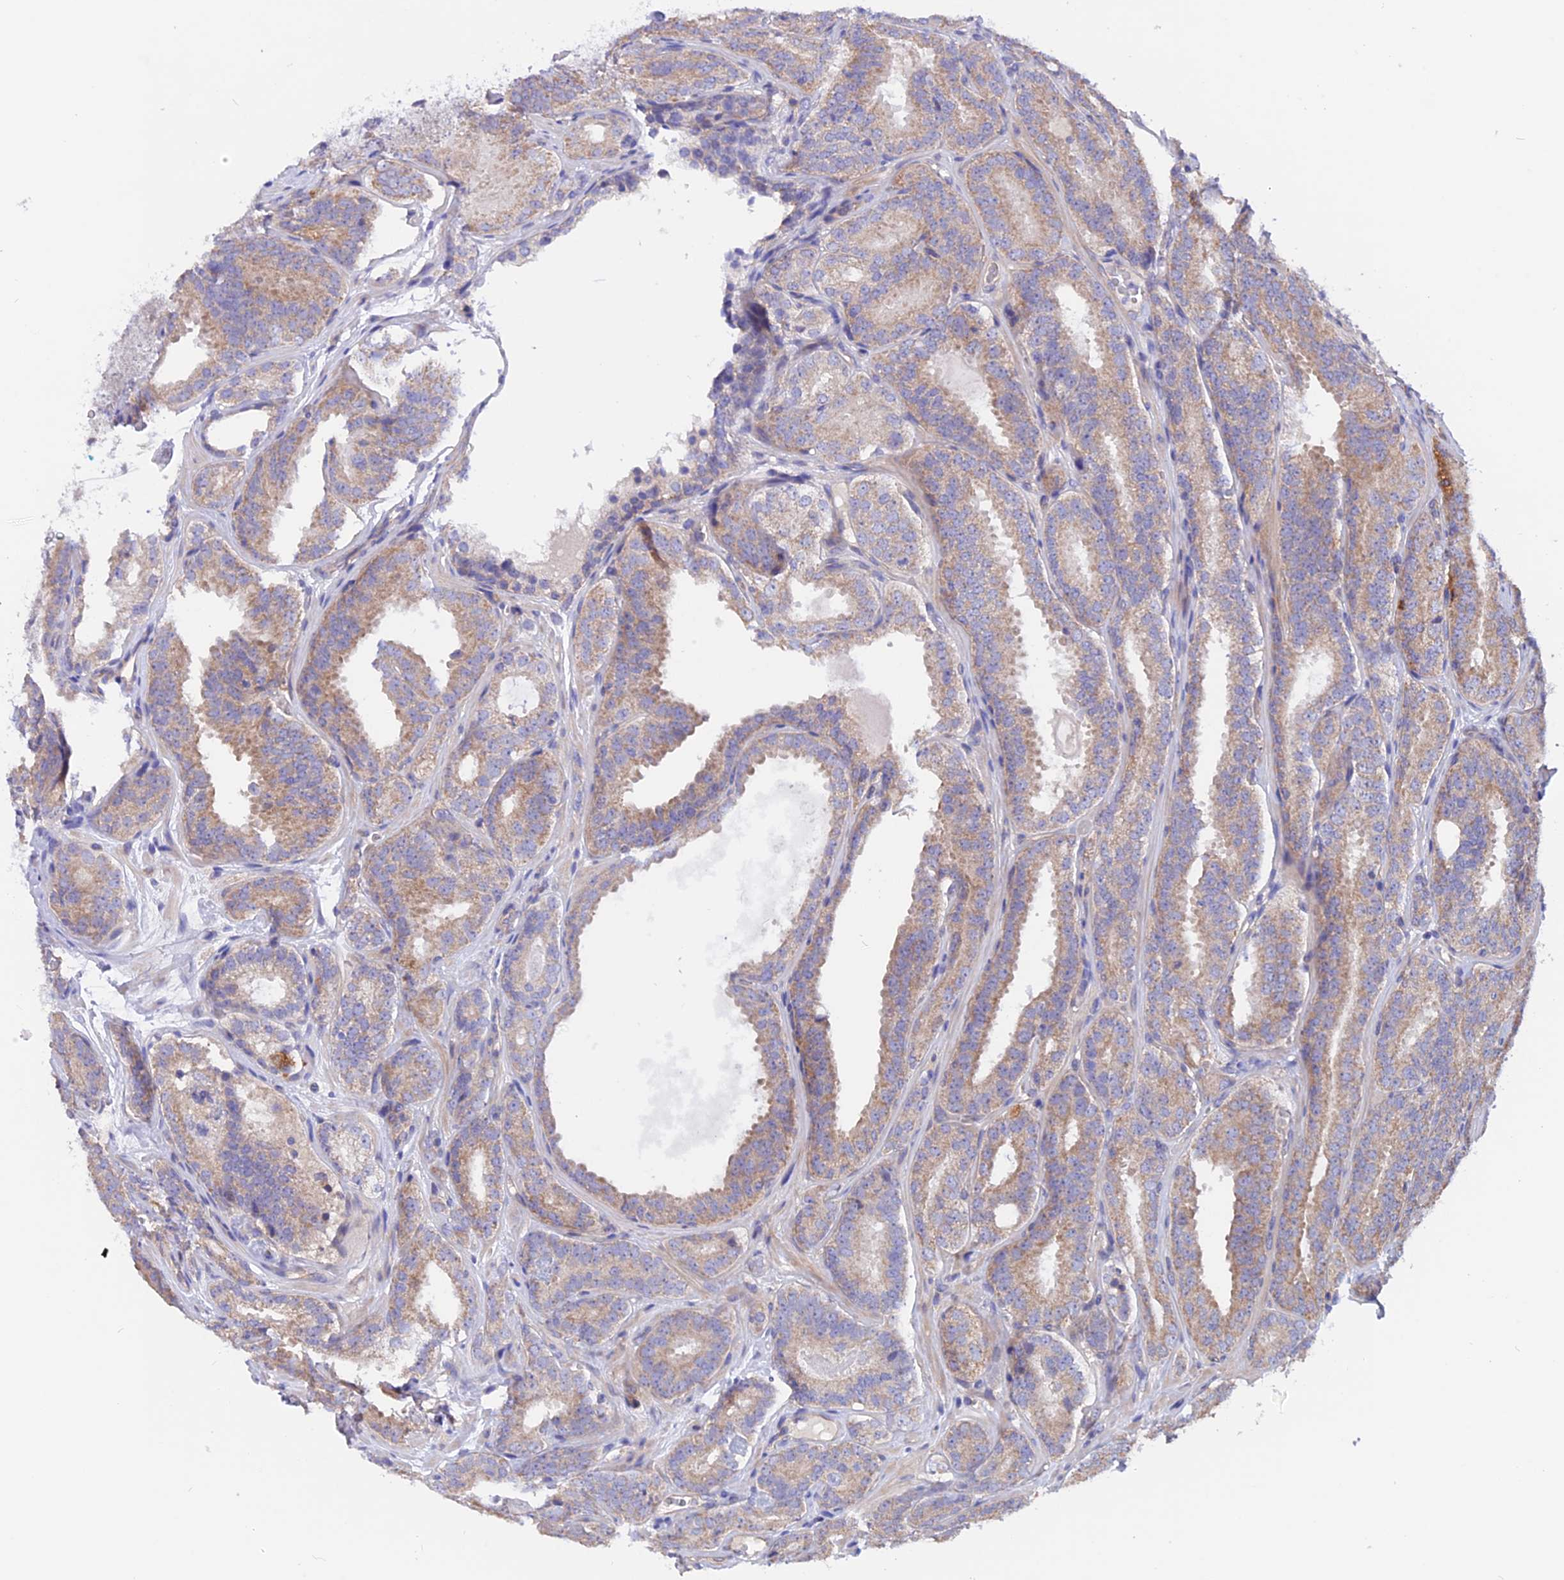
{"staining": {"intensity": "moderate", "quantity": "25%-75%", "location": "cytoplasmic/membranous"}, "tissue": "prostate cancer", "cell_type": "Tumor cells", "image_type": "cancer", "snomed": [{"axis": "morphology", "description": "Adenocarcinoma, High grade"}, {"axis": "topography", "description": "Prostate"}], "caption": "Immunohistochemistry (IHC) of prostate high-grade adenocarcinoma displays medium levels of moderate cytoplasmic/membranous expression in about 25%-75% of tumor cells.", "gene": "HYCC1", "patient": {"sex": "male", "age": 63}}